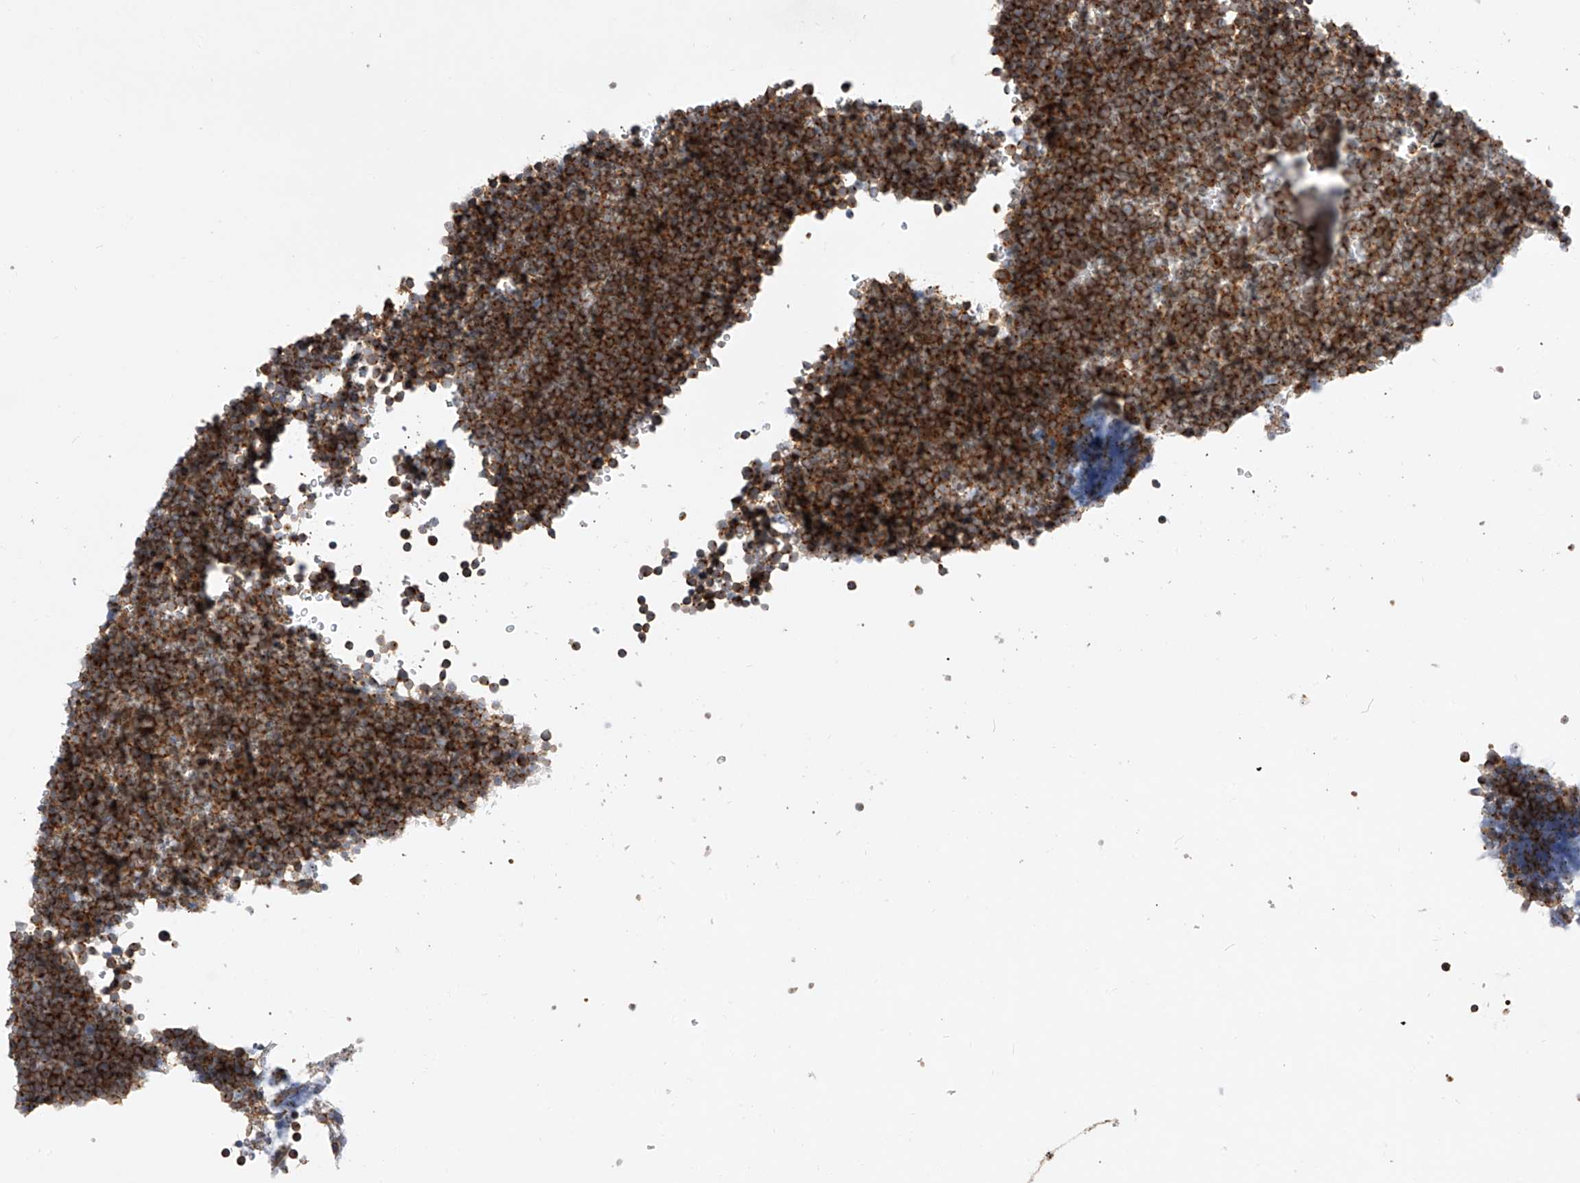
{"staining": {"intensity": "strong", "quantity": ">75%", "location": "cytoplasmic/membranous"}, "tissue": "lymphoma", "cell_type": "Tumor cells", "image_type": "cancer", "snomed": [{"axis": "morphology", "description": "Malignant lymphoma, non-Hodgkin's type, High grade"}, {"axis": "topography", "description": "Lymph node"}], "caption": "Lymphoma stained for a protein (brown) reveals strong cytoplasmic/membranous positive staining in about >75% of tumor cells.", "gene": "CFAP410", "patient": {"sex": "male", "age": 13}}